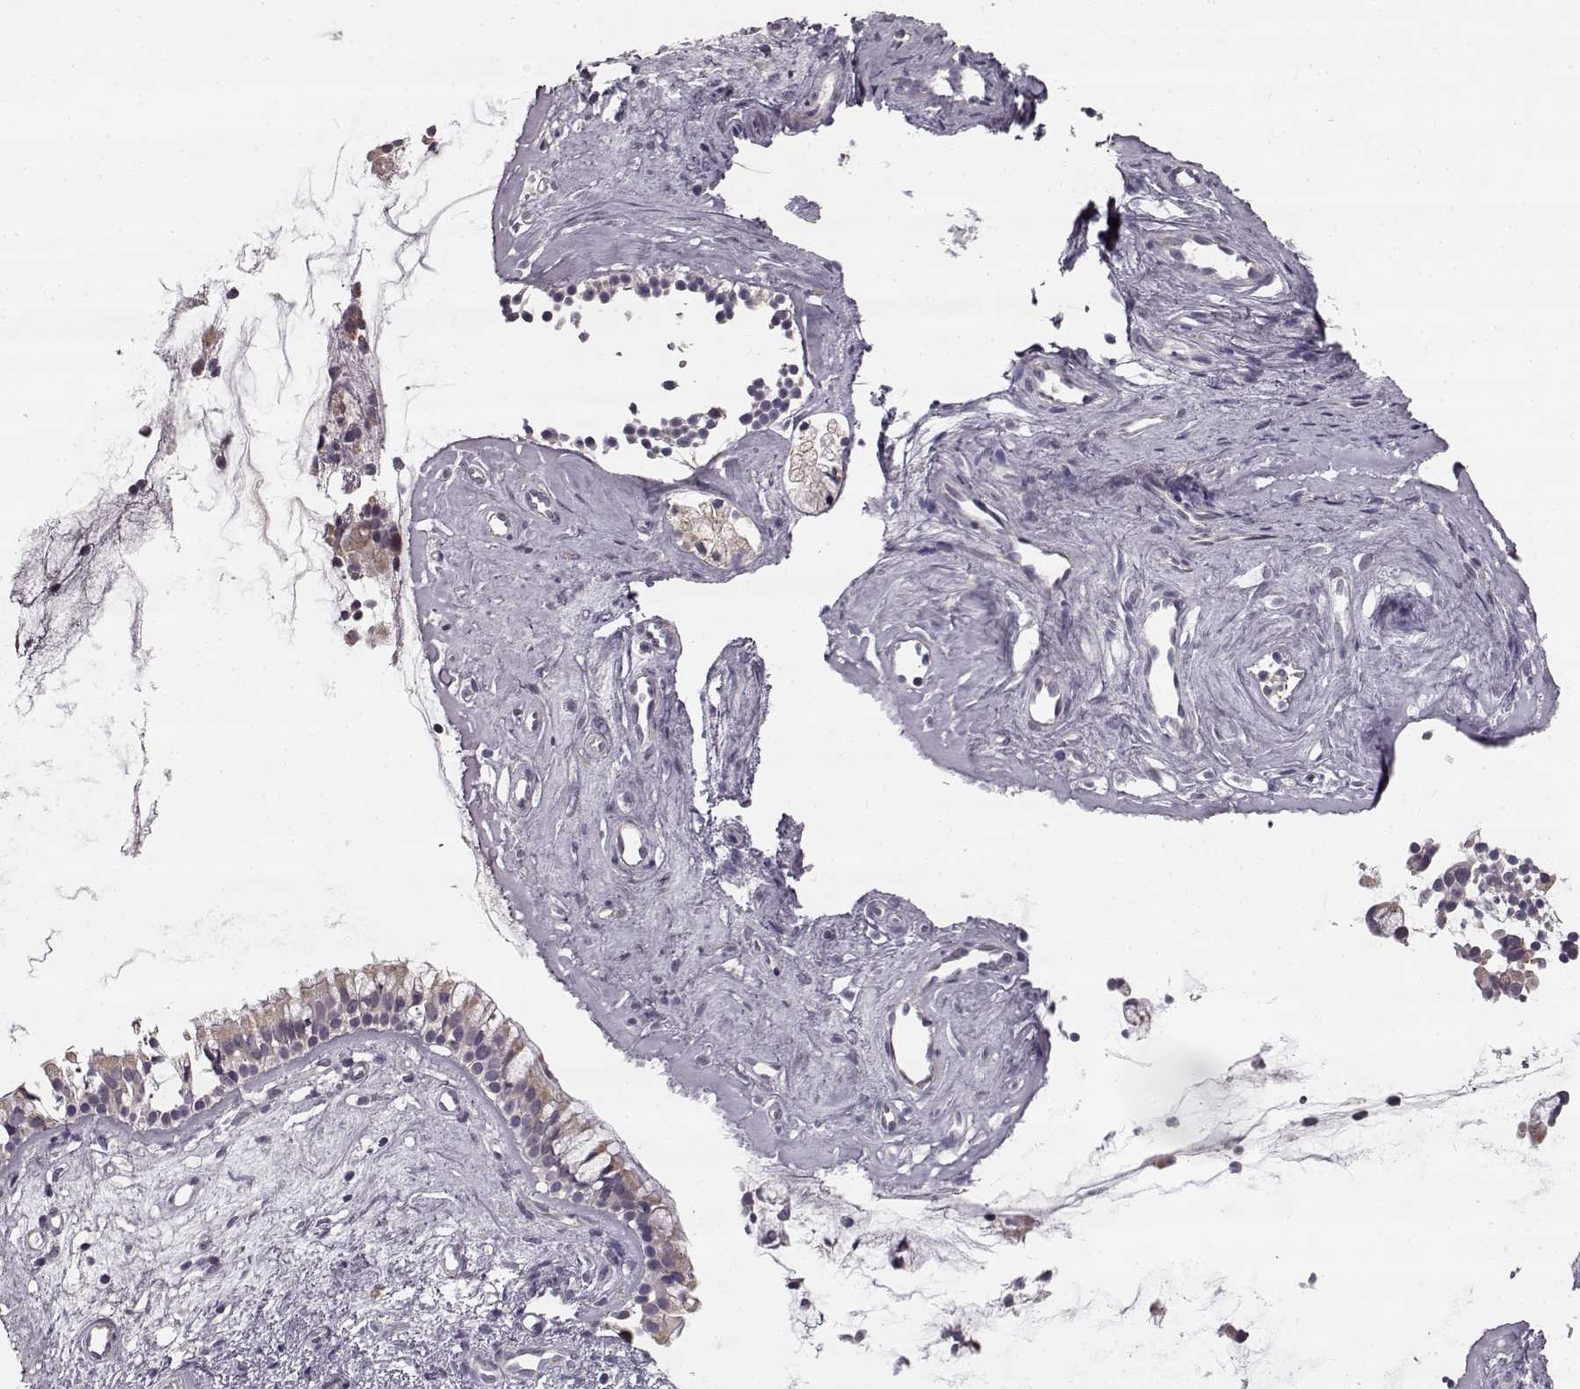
{"staining": {"intensity": "weak", "quantity": "25%-75%", "location": "cytoplasmic/membranous"}, "tissue": "nasopharynx", "cell_type": "Respiratory epithelial cells", "image_type": "normal", "snomed": [{"axis": "morphology", "description": "Normal tissue, NOS"}, {"axis": "topography", "description": "Nasopharynx"}], "caption": "Immunohistochemistry (IHC) (DAB (3,3'-diaminobenzidine)) staining of benign nasopharynx exhibits weak cytoplasmic/membranous protein positivity in about 25%-75% of respiratory epithelial cells.", "gene": "HMMR", "patient": {"sex": "female", "age": 52}}